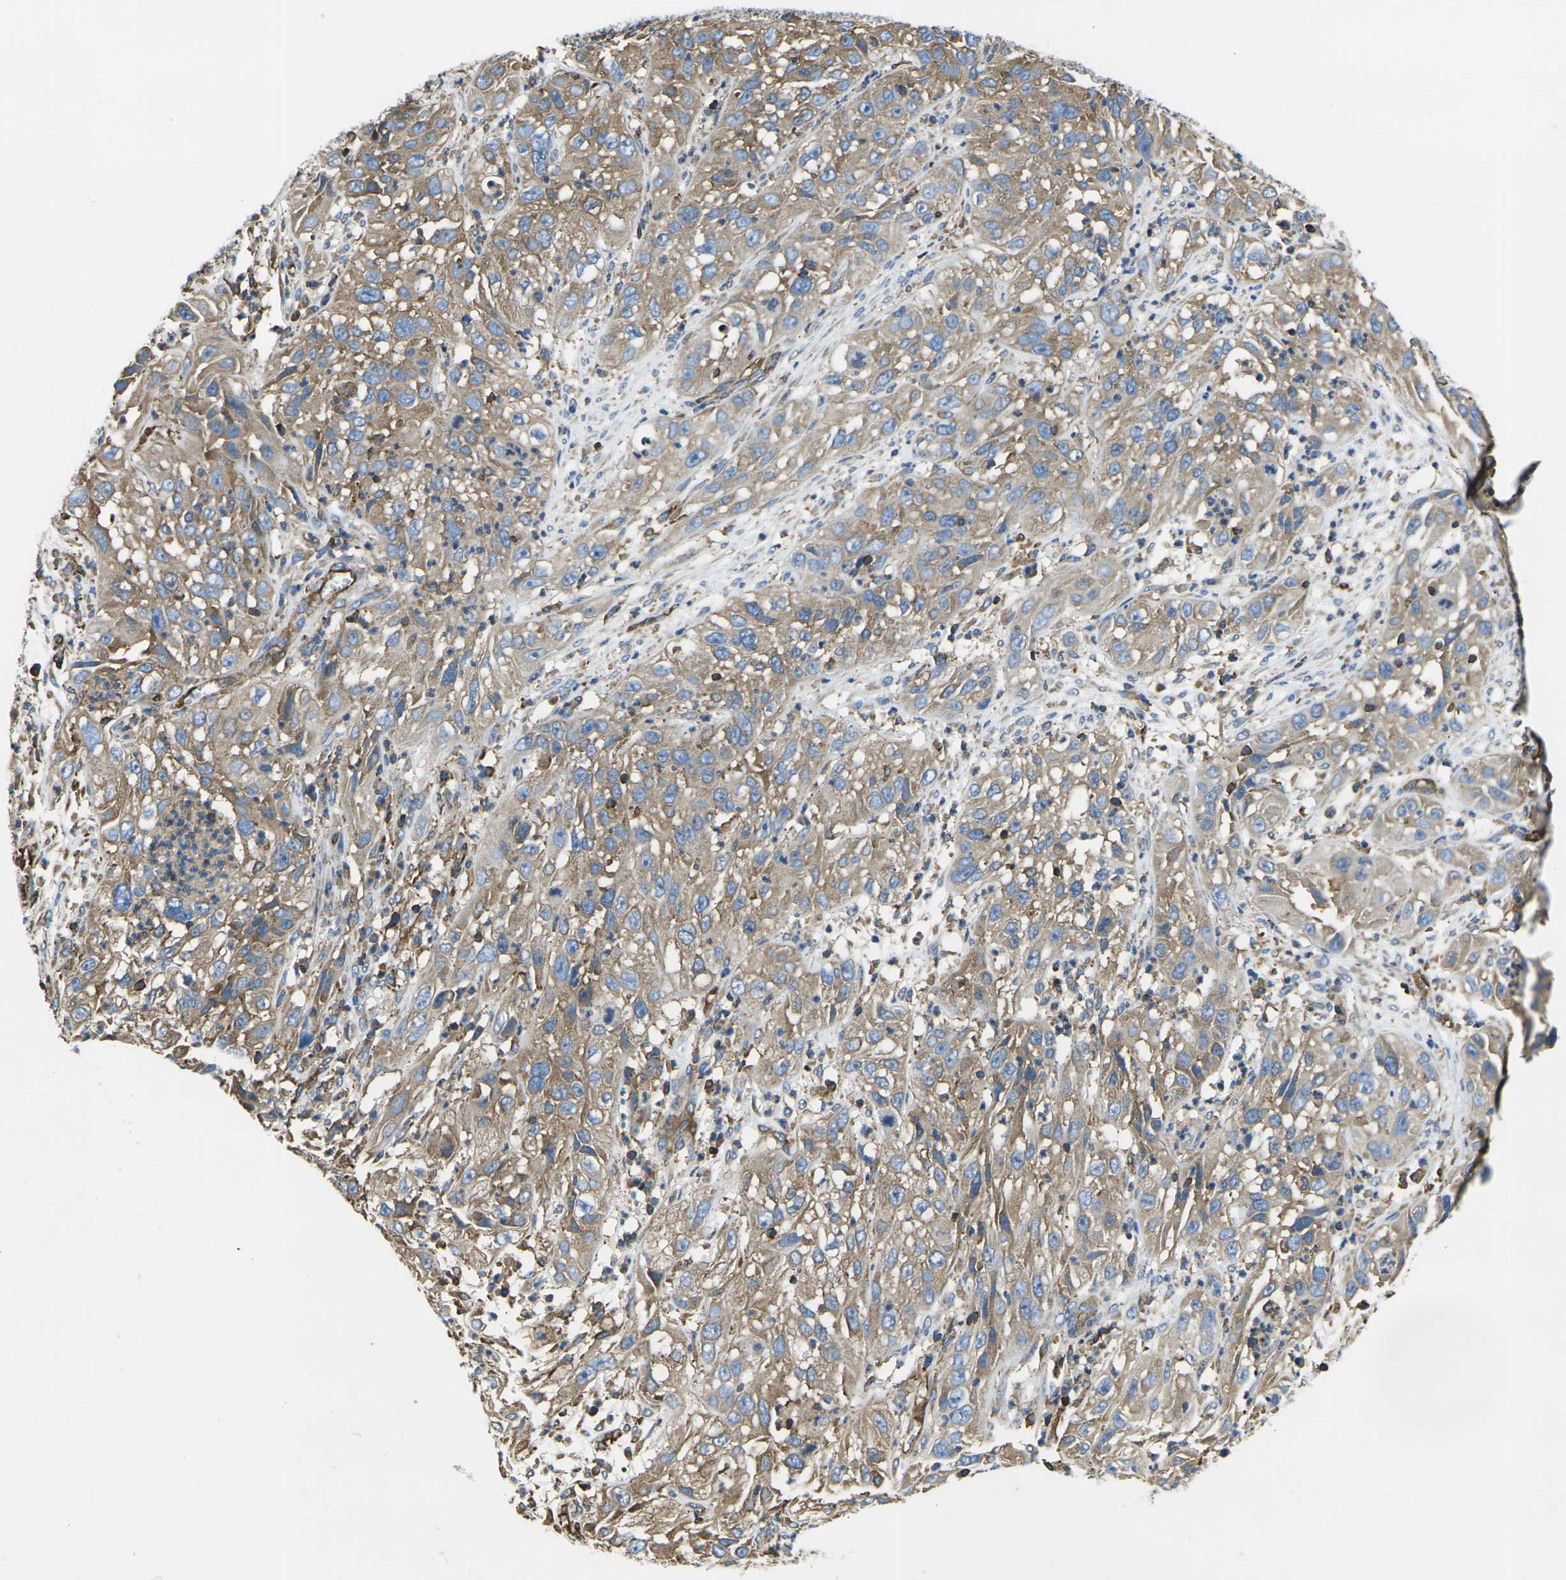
{"staining": {"intensity": "moderate", "quantity": ">75%", "location": "cytoplasmic/membranous"}, "tissue": "cervical cancer", "cell_type": "Tumor cells", "image_type": "cancer", "snomed": [{"axis": "morphology", "description": "Squamous cell carcinoma, NOS"}, {"axis": "topography", "description": "Cervix"}], "caption": "This micrograph reveals squamous cell carcinoma (cervical) stained with immunohistochemistry to label a protein in brown. The cytoplasmic/membranous of tumor cells show moderate positivity for the protein. Nuclei are counter-stained blue.", "gene": "FAM110D", "patient": {"sex": "female", "age": 32}}